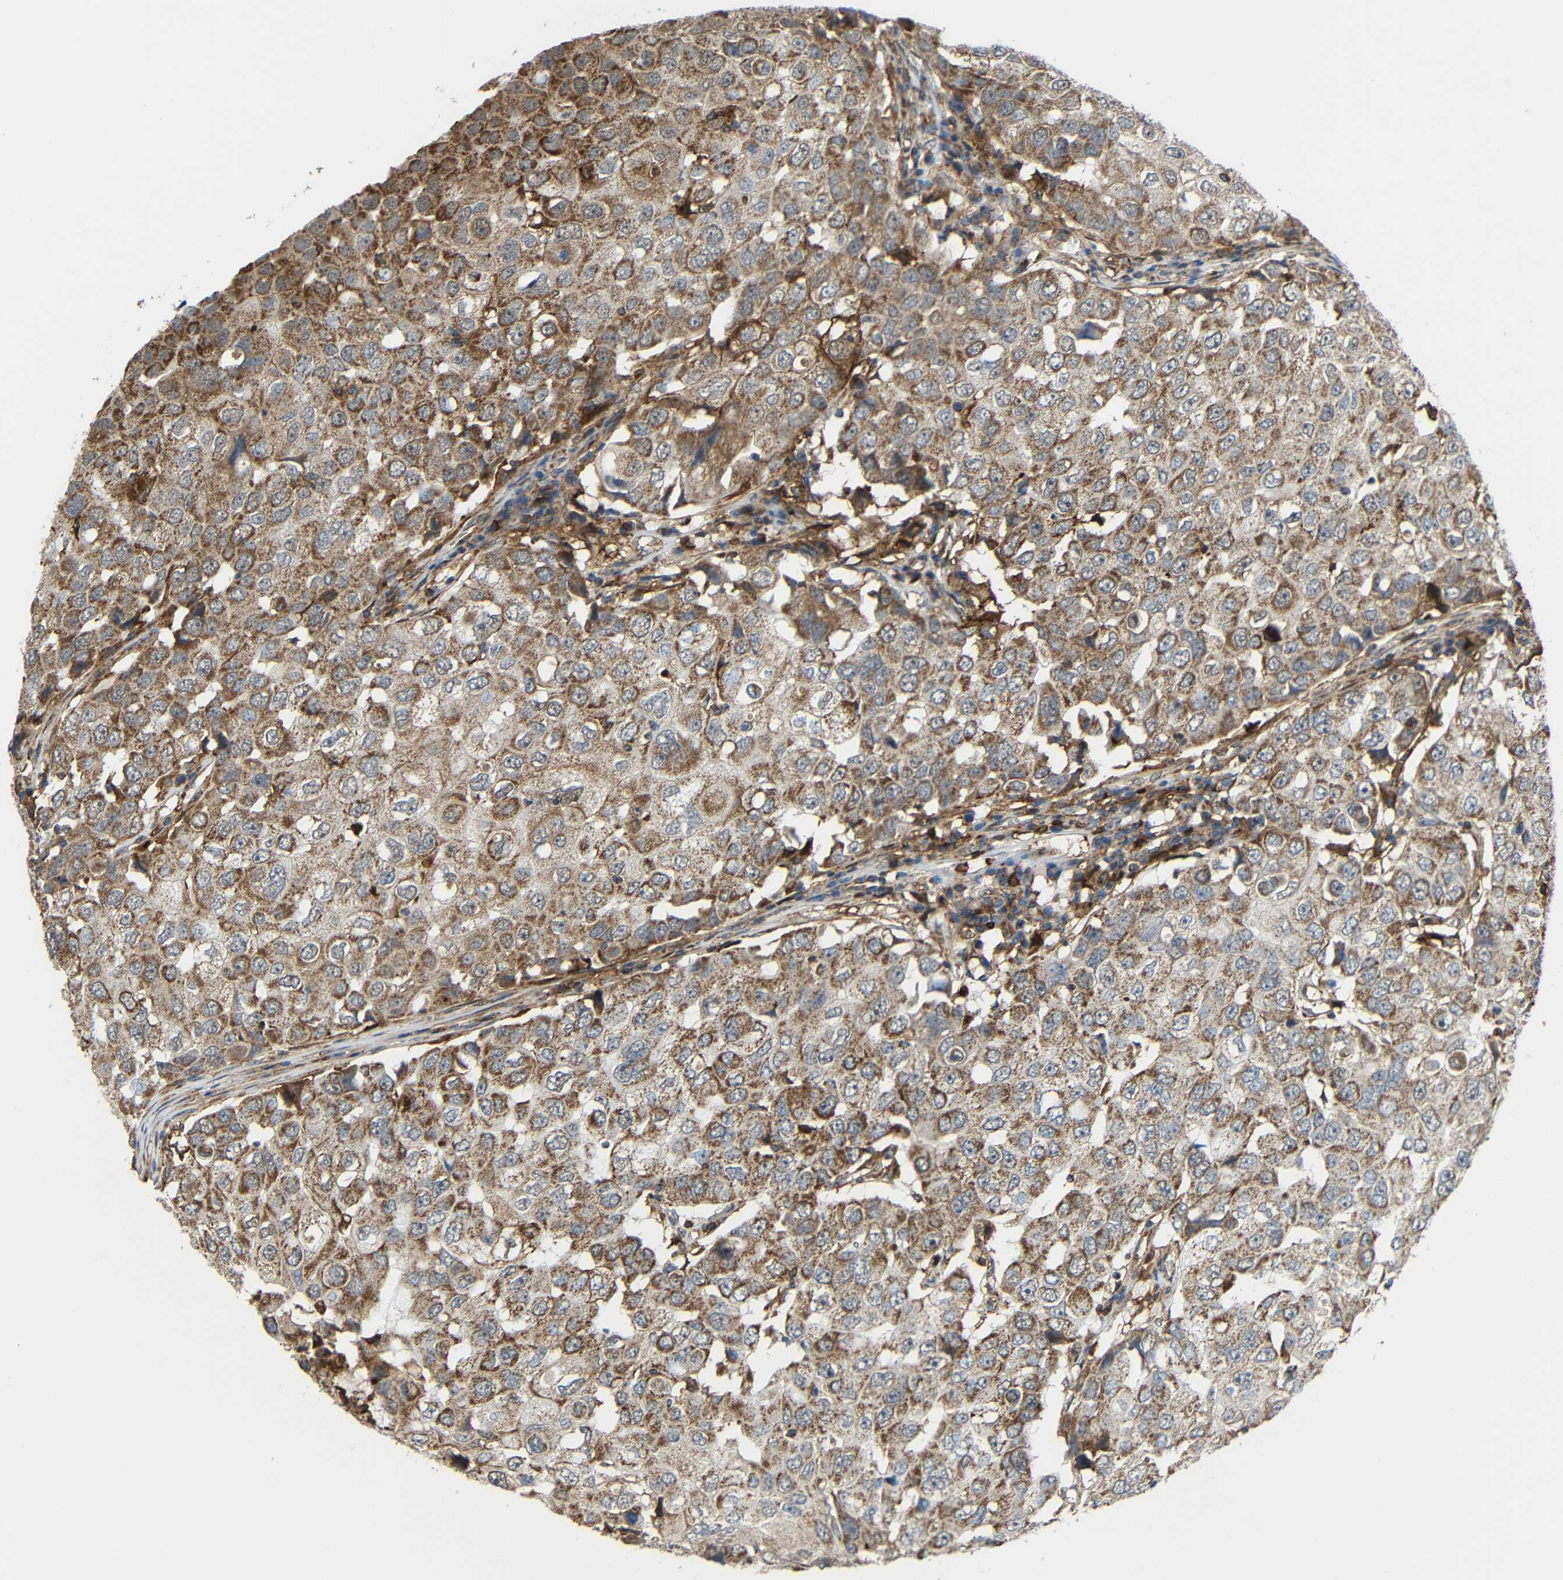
{"staining": {"intensity": "moderate", "quantity": ">75%", "location": "cytoplasmic/membranous"}, "tissue": "breast cancer", "cell_type": "Tumor cells", "image_type": "cancer", "snomed": [{"axis": "morphology", "description": "Duct carcinoma"}, {"axis": "topography", "description": "Breast"}], "caption": "High-magnification brightfield microscopy of breast cancer stained with DAB (3,3'-diaminobenzidine) (brown) and counterstained with hematoxylin (blue). tumor cells exhibit moderate cytoplasmic/membranous expression is identified in approximately>75% of cells.", "gene": "C1GALT1", "patient": {"sex": "female", "age": 27}}